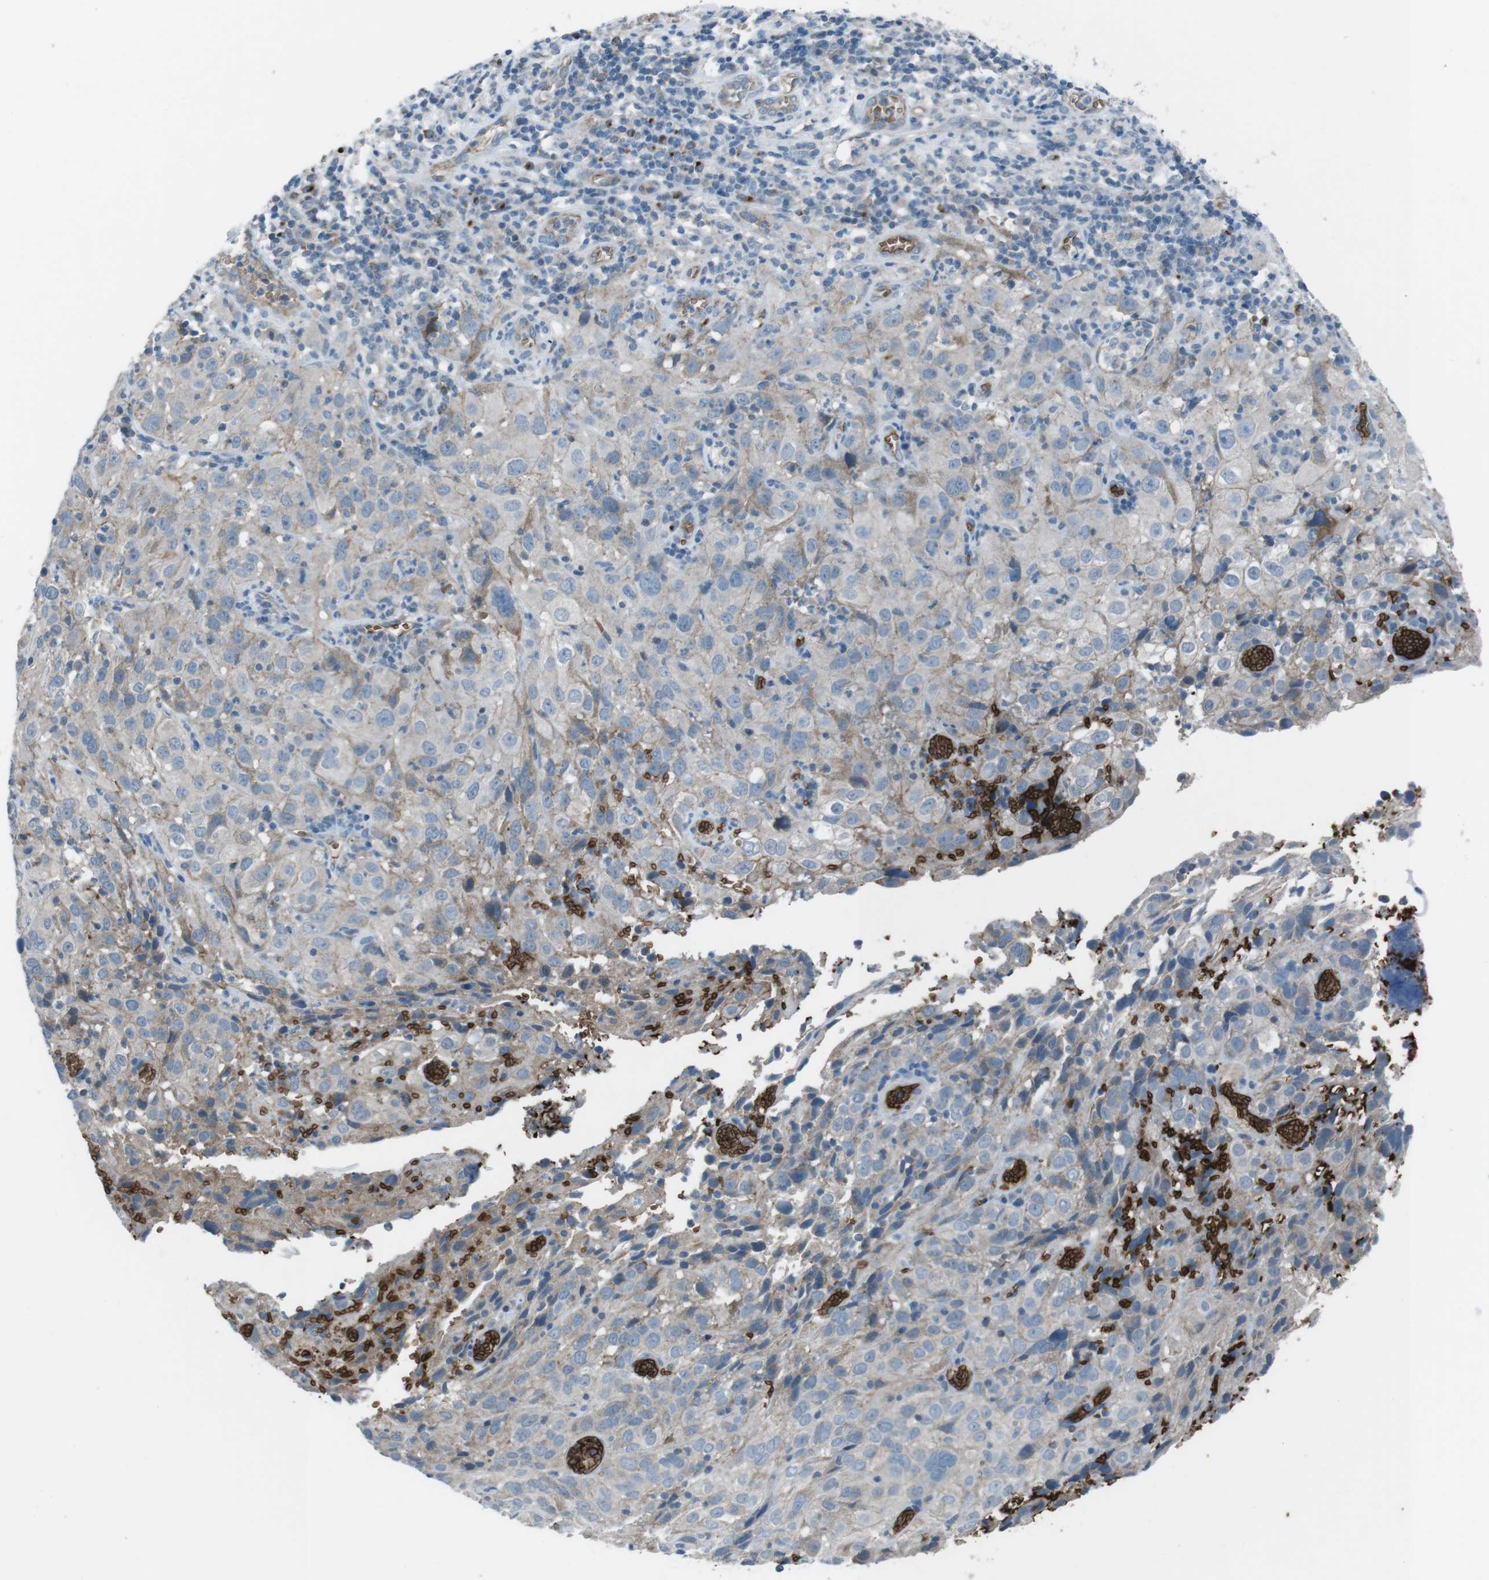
{"staining": {"intensity": "negative", "quantity": "none", "location": "none"}, "tissue": "cervical cancer", "cell_type": "Tumor cells", "image_type": "cancer", "snomed": [{"axis": "morphology", "description": "Squamous cell carcinoma, NOS"}, {"axis": "topography", "description": "Cervix"}], "caption": "IHC micrograph of neoplastic tissue: squamous cell carcinoma (cervical) stained with DAB exhibits no significant protein expression in tumor cells.", "gene": "SPTA1", "patient": {"sex": "female", "age": 32}}